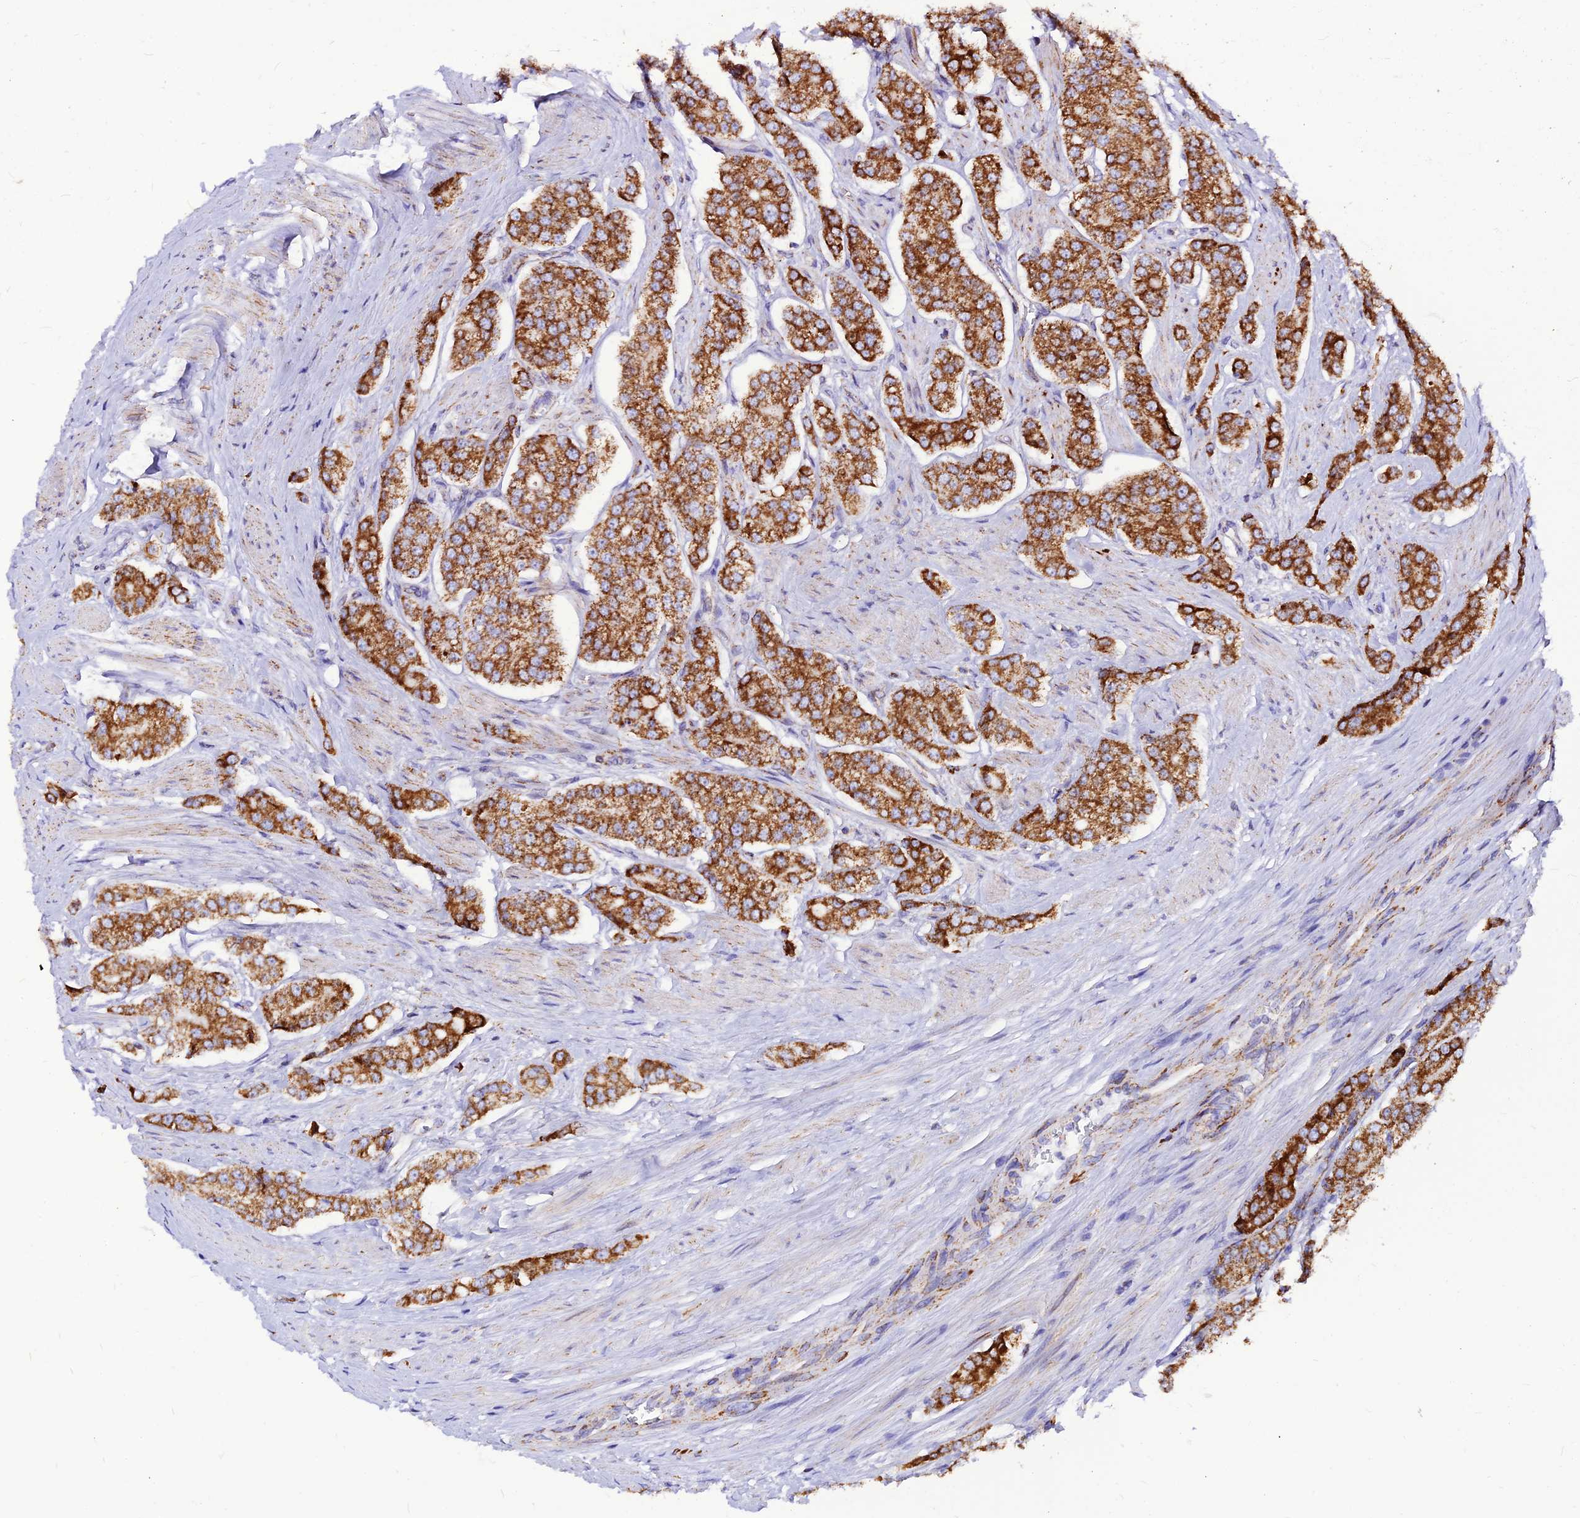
{"staining": {"intensity": "strong", "quantity": ">75%", "location": "cytoplasmic/membranous"}, "tissue": "prostate cancer", "cell_type": "Tumor cells", "image_type": "cancer", "snomed": [{"axis": "morphology", "description": "Adenocarcinoma, High grade"}, {"axis": "topography", "description": "Prostate"}], "caption": "IHC histopathology image of neoplastic tissue: human prostate cancer (adenocarcinoma (high-grade)) stained using IHC demonstrates high levels of strong protein expression localized specifically in the cytoplasmic/membranous of tumor cells, appearing as a cytoplasmic/membranous brown color.", "gene": "ECI1", "patient": {"sex": "male", "age": 71}}